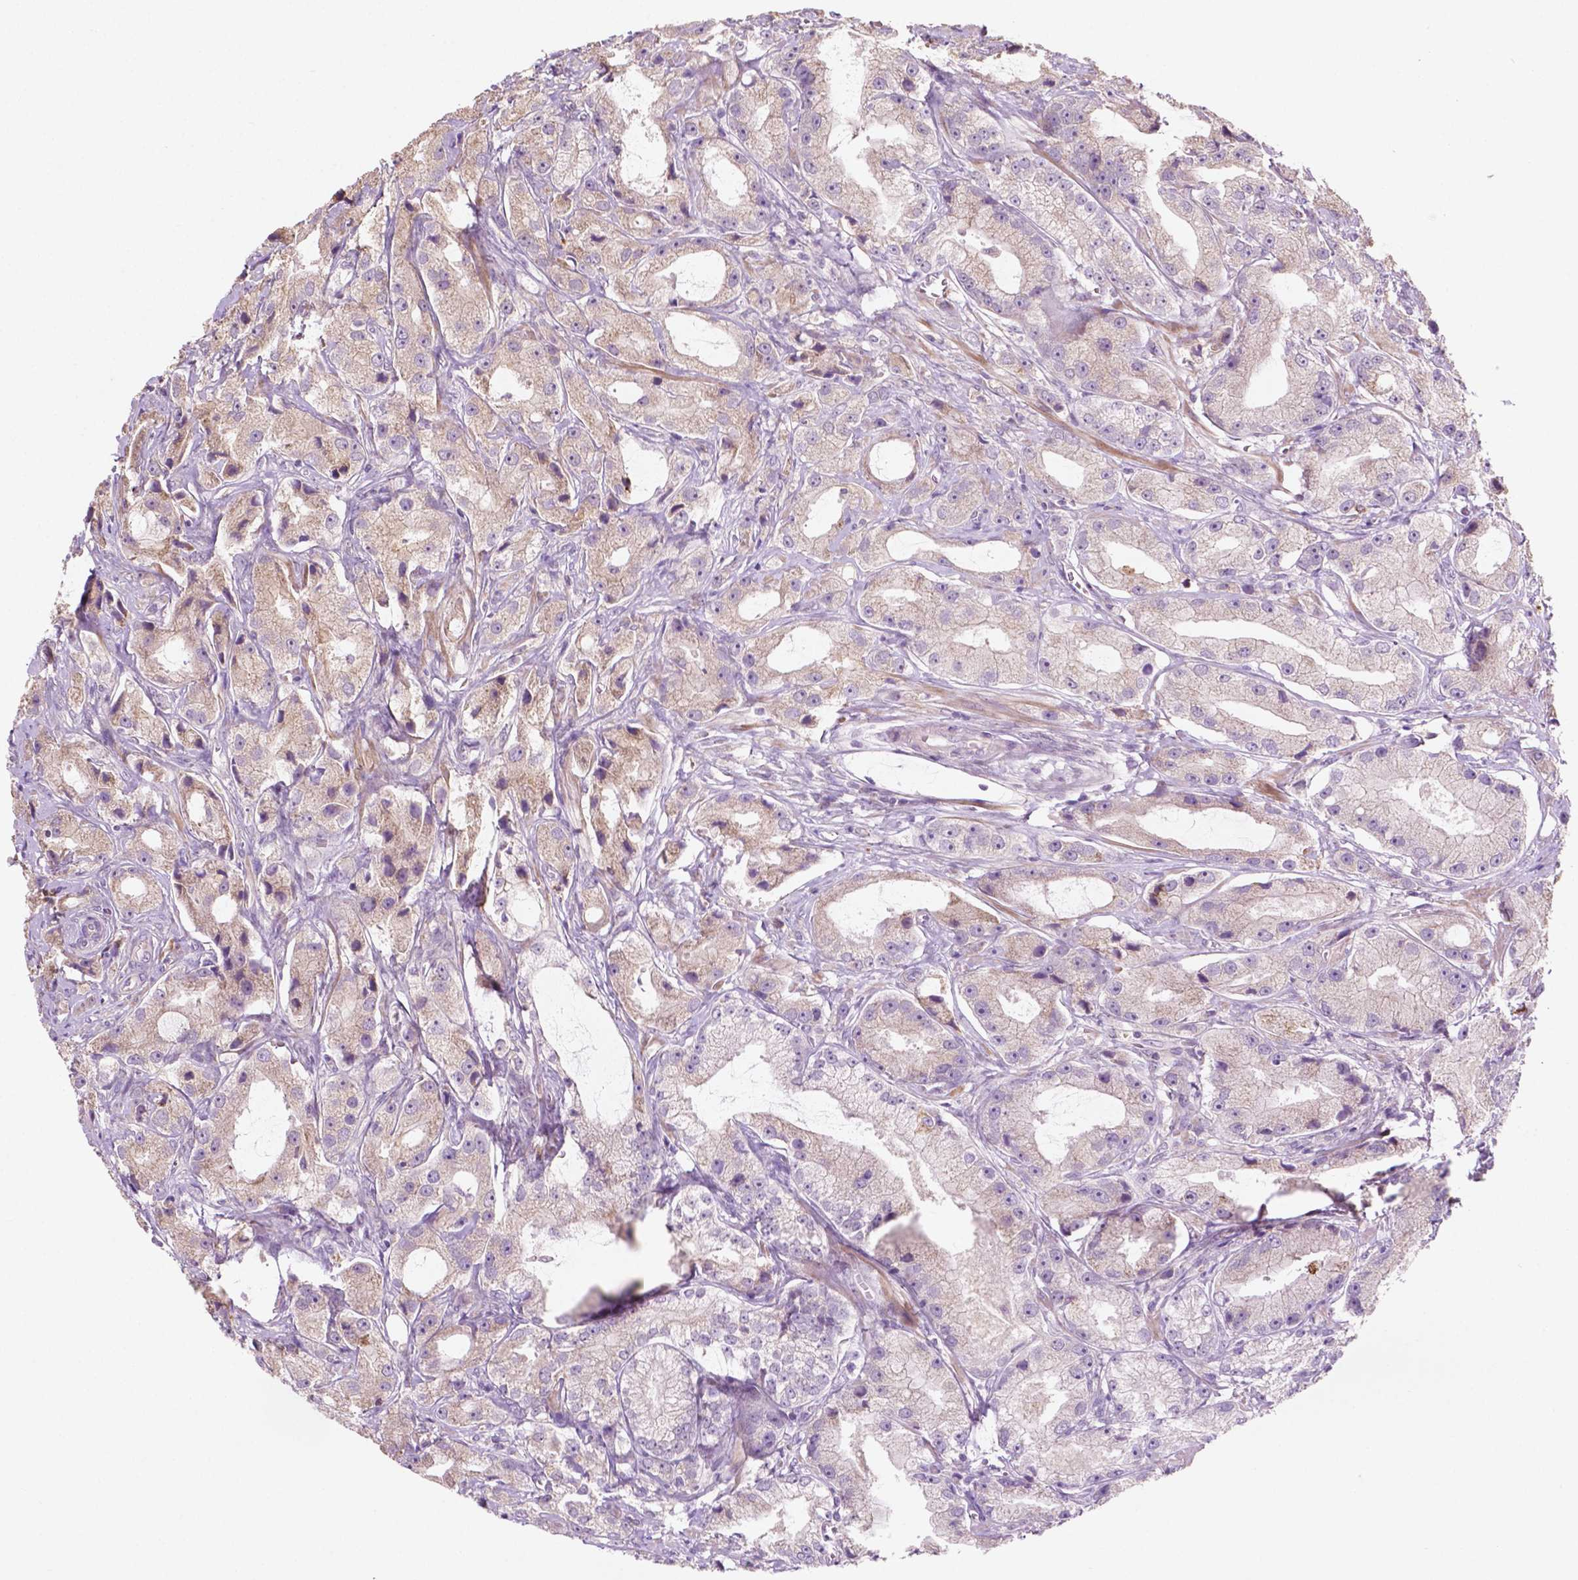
{"staining": {"intensity": "weak", "quantity": "25%-75%", "location": "cytoplasmic/membranous"}, "tissue": "prostate cancer", "cell_type": "Tumor cells", "image_type": "cancer", "snomed": [{"axis": "morphology", "description": "Adenocarcinoma, High grade"}, {"axis": "topography", "description": "Prostate"}], "caption": "A brown stain labels weak cytoplasmic/membranous expression of a protein in prostate high-grade adenocarcinoma tumor cells. The staining was performed using DAB, with brown indicating positive protein expression. Nuclei are stained blue with hematoxylin.", "gene": "LRP1B", "patient": {"sex": "male", "age": 64}}